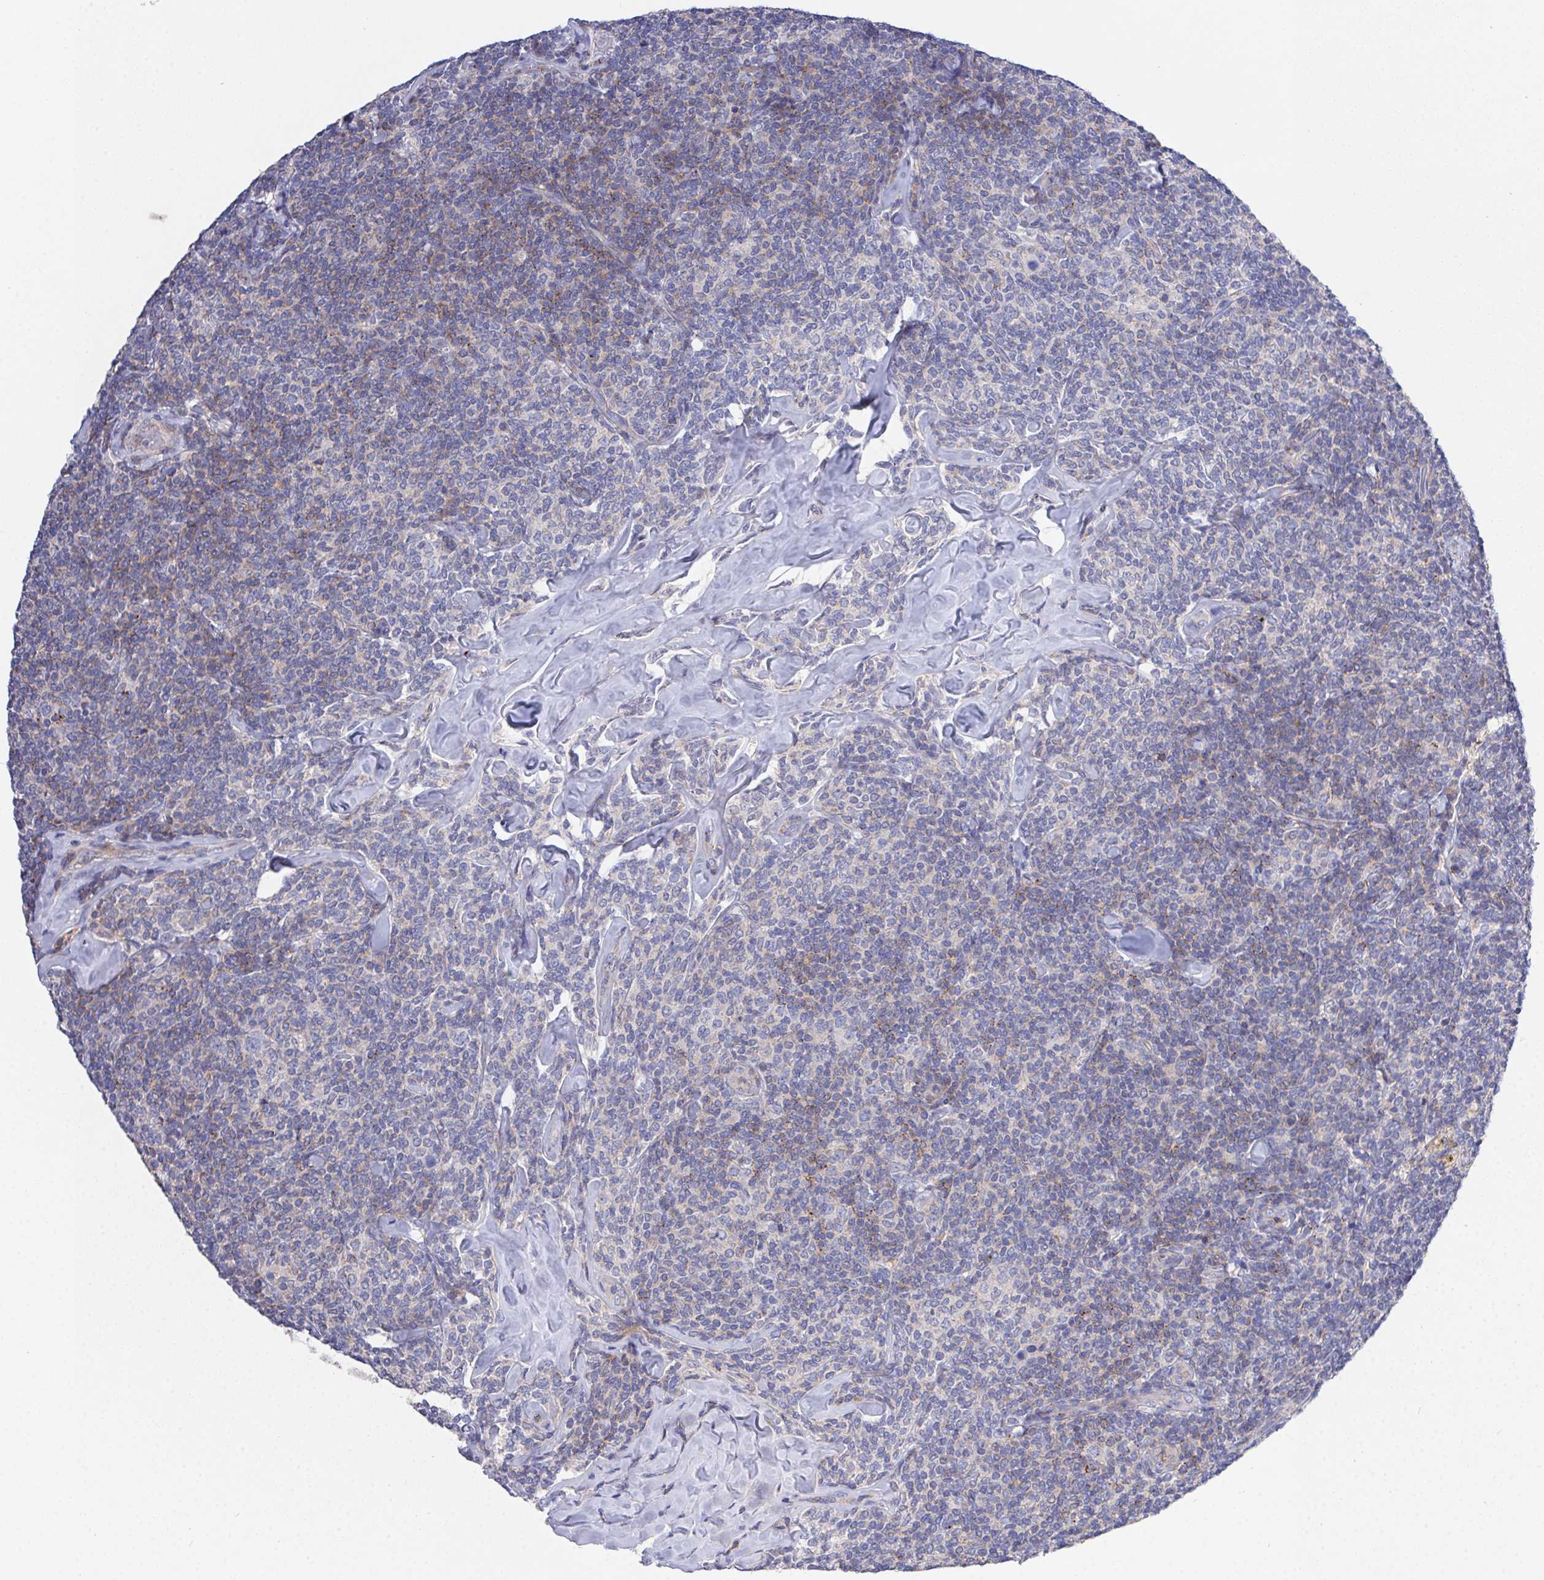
{"staining": {"intensity": "weak", "quantity": "<25%", "location": "cytoplasmic/membranous"}, "tissue": "lymphoma", "cell_type": "Tumor cells", "image_type": "cancer", "snomed": [{"axis": "morphology", "description": "Malignant lymphoma, non-Hodgkin's type, Low grade"}, {"axis": "topography", "description": "Lymph node"}], "caption": "Immunohistochemistry photomicrograph of neoplastic tissue: lymphoma stained with DAB (3,3'-diaminobenzidine) exhibits no significant protein staining in tumor cells.", "gene": "PRG3", "patient": {"sex": "female", "age": 56}}